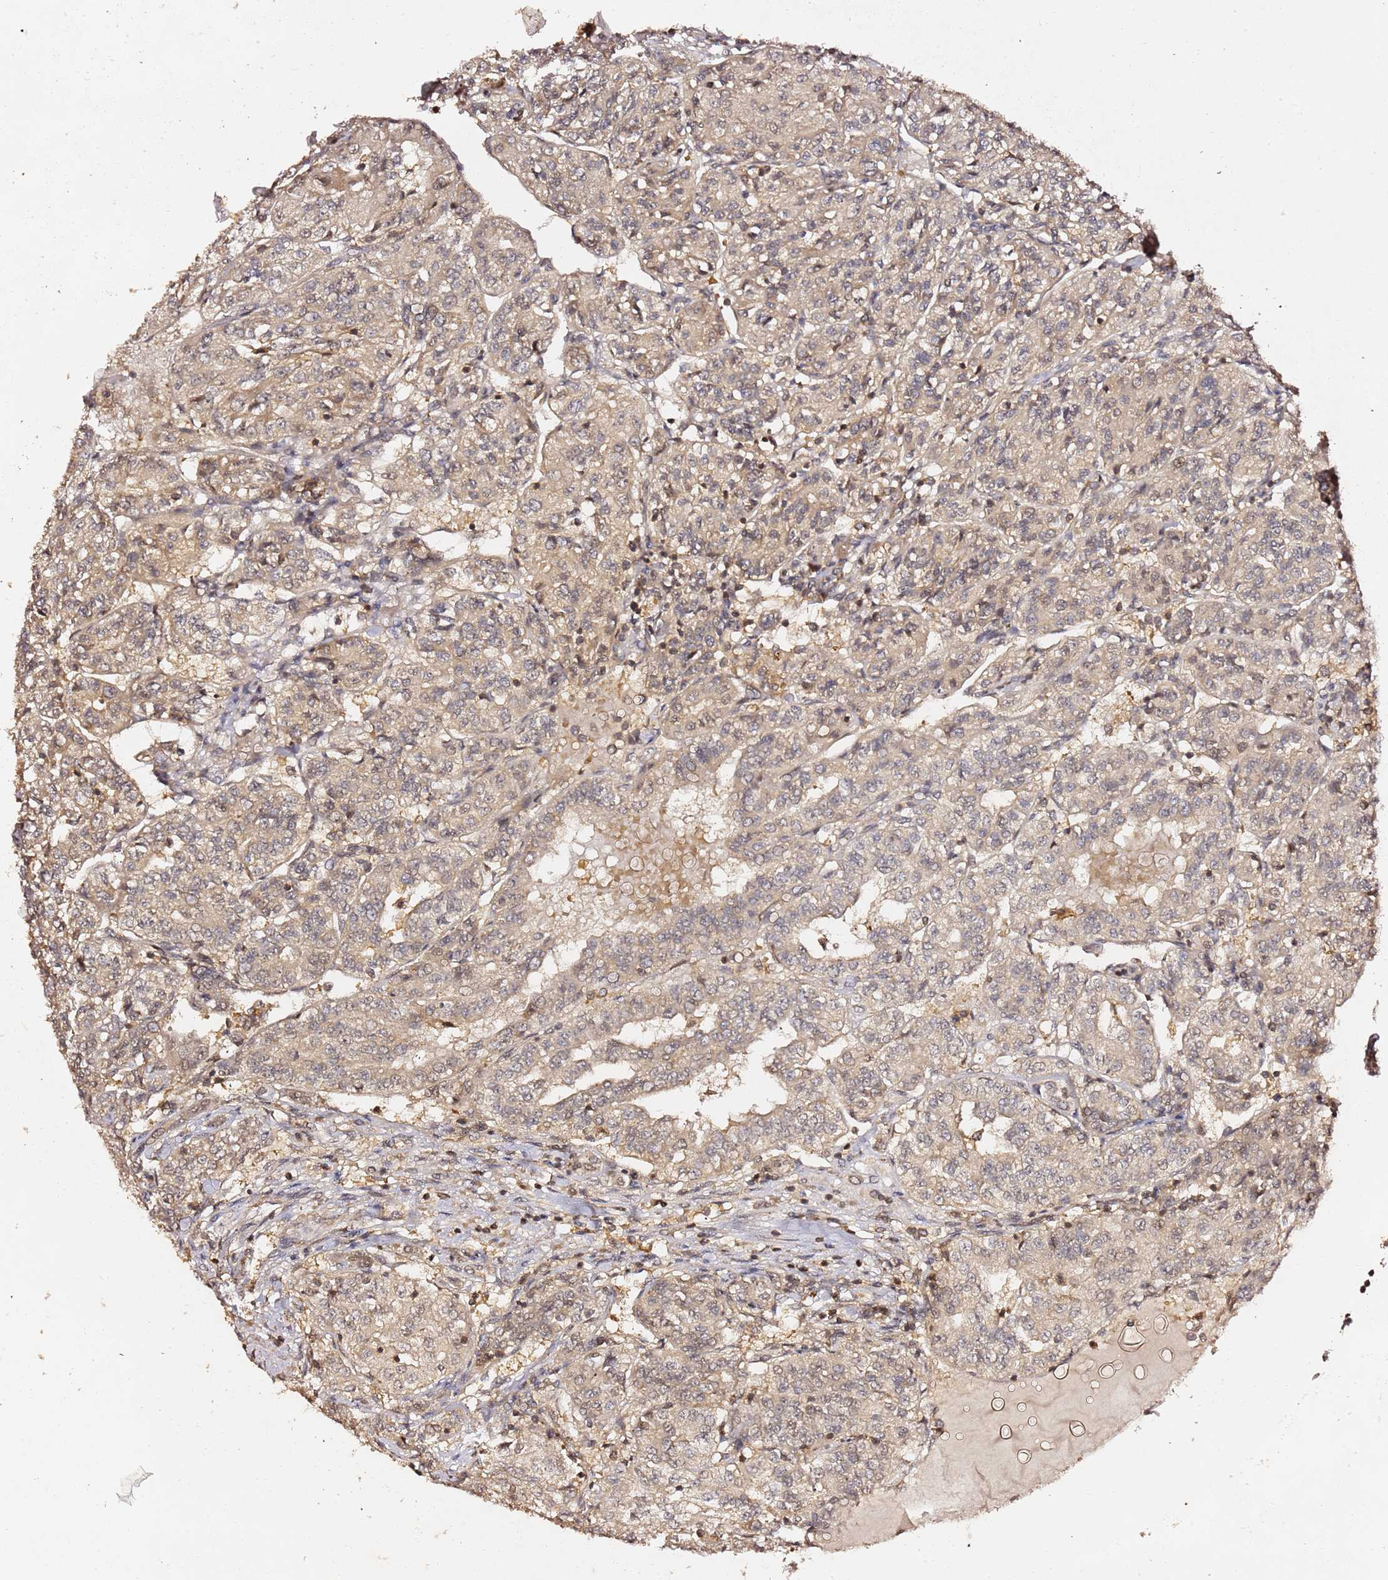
{"staining": {"intensity": "weak", "quantity": "<25%", "location": "cytoplasmic/membranous,nuclear"}, "tissue": "renal cancer", "cell_type": "Tumor cells", "image_type": "cancer", "snomed": [{"axis": "morphology", "description": "Adenocarcinoma, NOS"}, {"axis": "topography", "description": "Kidney"}], "caption": "Tumor cells show no significant protein staining in renal cancer.", "gene": "OR5V1", "patient": {"sex": "female", "age": 63}}